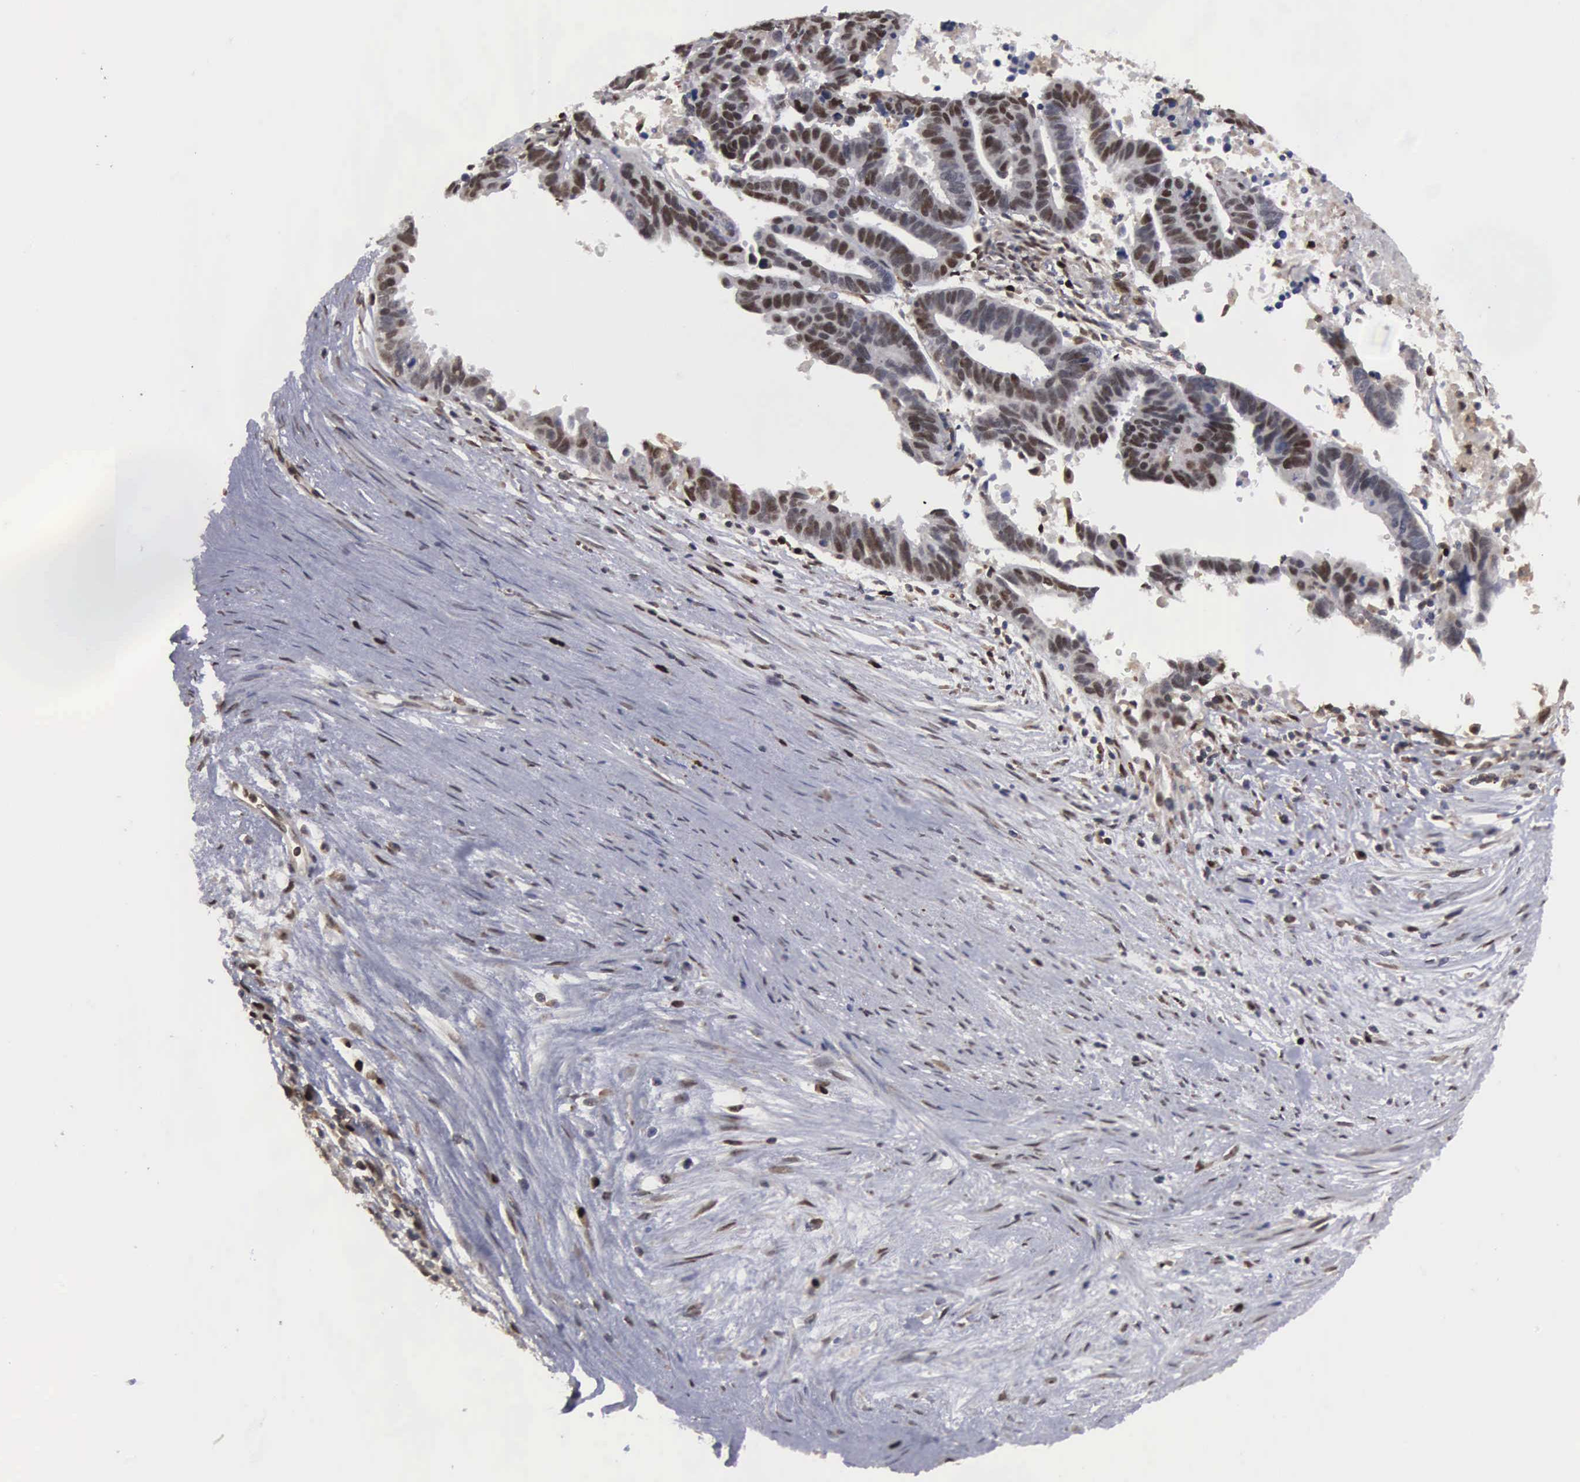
{"staining": {"intensity": "moderate", "quantity": ">75%", "location": "nuclear"}, "tissue": "ovarian cancer", "cell_type": "Tumor cells", "image_type": "cancer", "snomed": [{"axis": "morphology", "description": "Carcinoma, endometroid"}, {"axis": "morphology", "description": "Cystadenocarcinoma, serous, NOS"}, {"axis": "topography", "description": "Ovary"}], "caption": "The micrograph displays staining of ovarian serous cystadenocarcinoma, revealing moderate nuclear protein positivity (brown color) within tumor cells.", "gene": "TRMT5", "patient": {"sex": "female", "age": 45}}